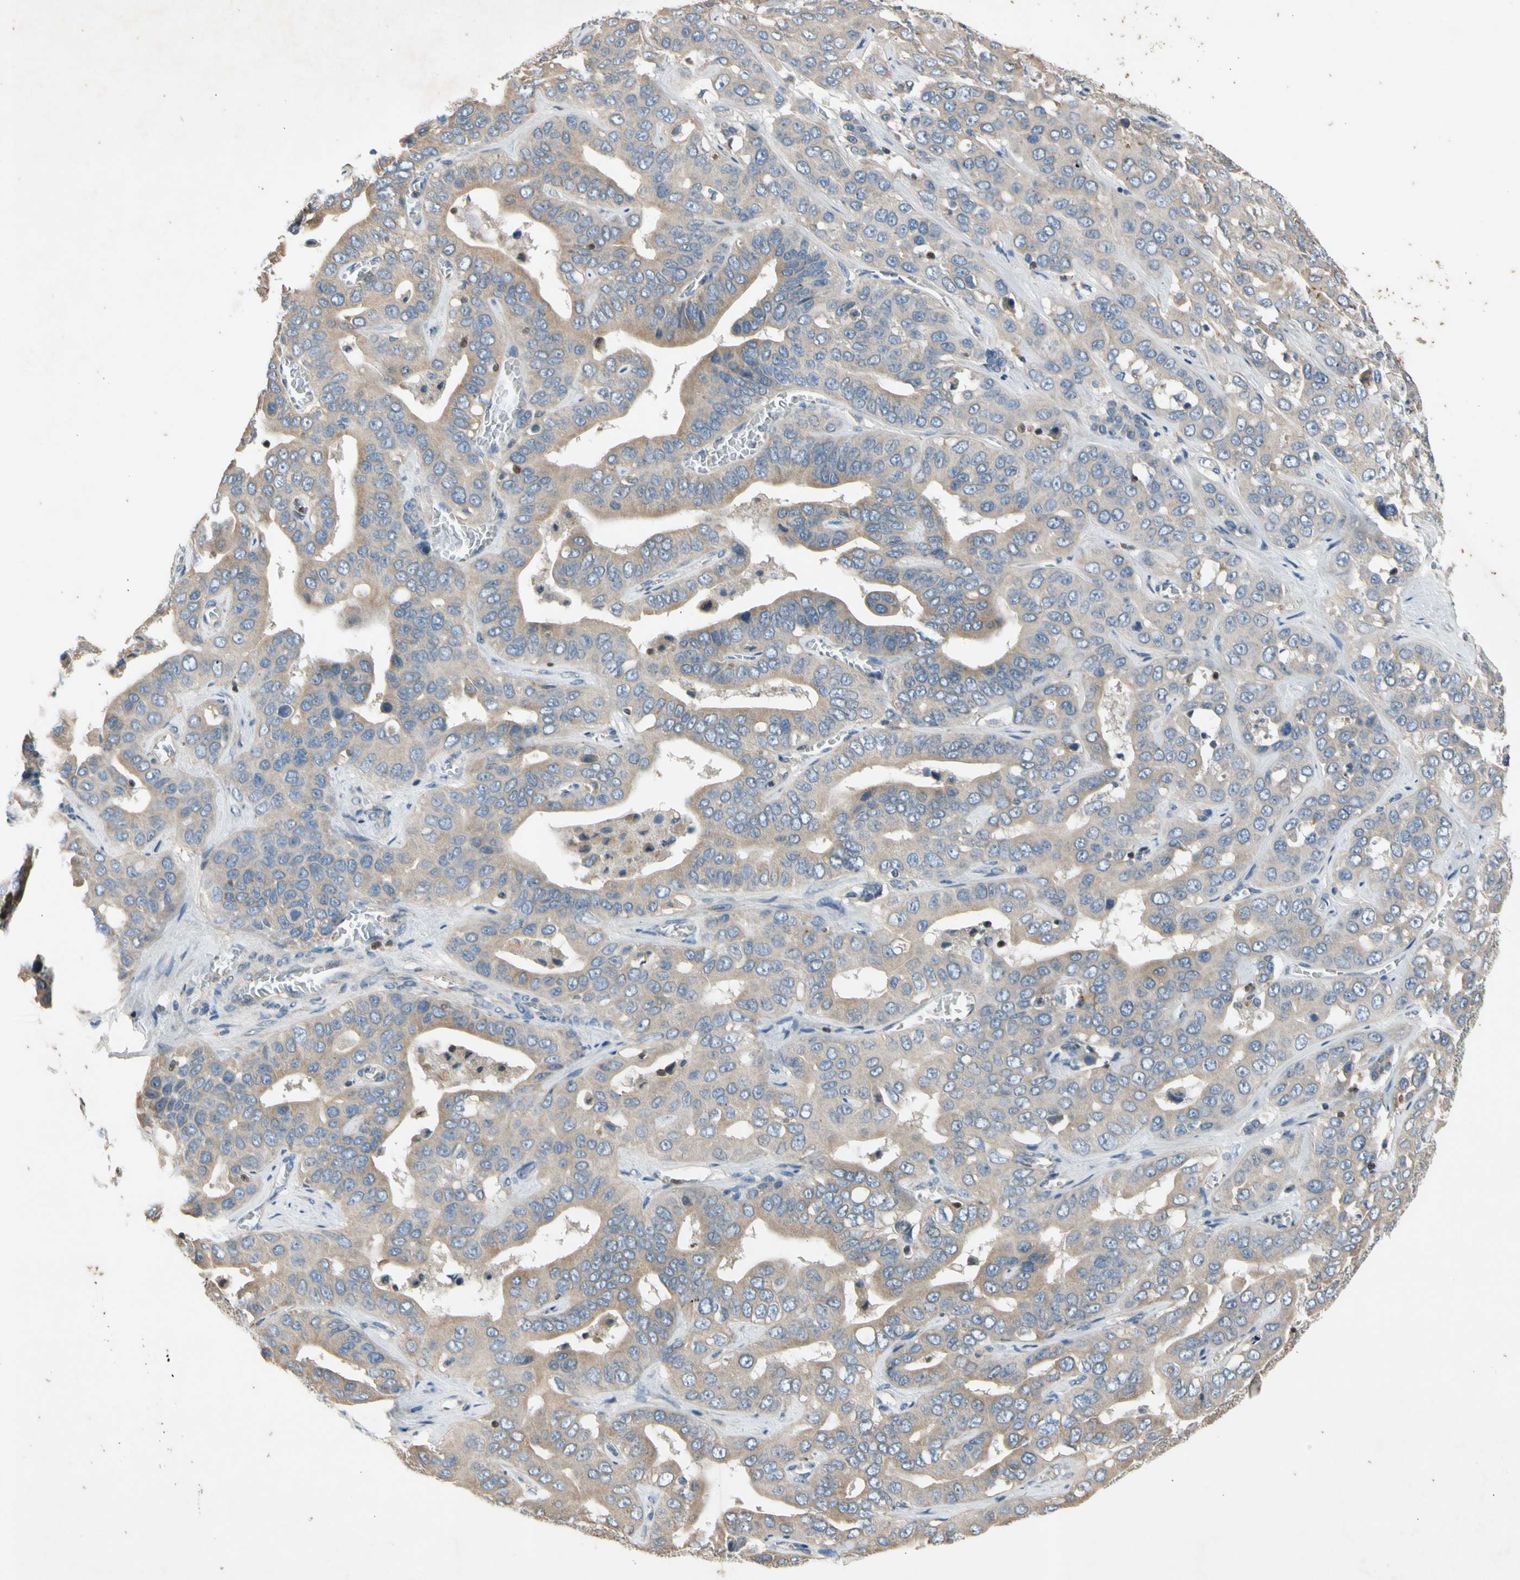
{"staining": {"intensity": "weak", "quantity": ">75%", "location": "cytoplasmic/membranous"}, "tissue": "liver cancer", "cell_type": "Tumor cells", "image_type": "cancer", "snomed": [{"axis": "morphology", "description": "Cholangiocarcinoma"}, {"axis": "topography", "description": "Liver"}], "caption": "Immunohistochemistry micrograph of neoplastic tissue: human liver cancer (cholangiocarcinoma) stained using IHC displays low levels of weak protein expression localized specifically in the cytoplasmic/membranous of tumor cells, appearing as a cytoplasmic/membranous brown color.", "gene": "TBX21", "patient": {"sex": "female", "age": 52}}